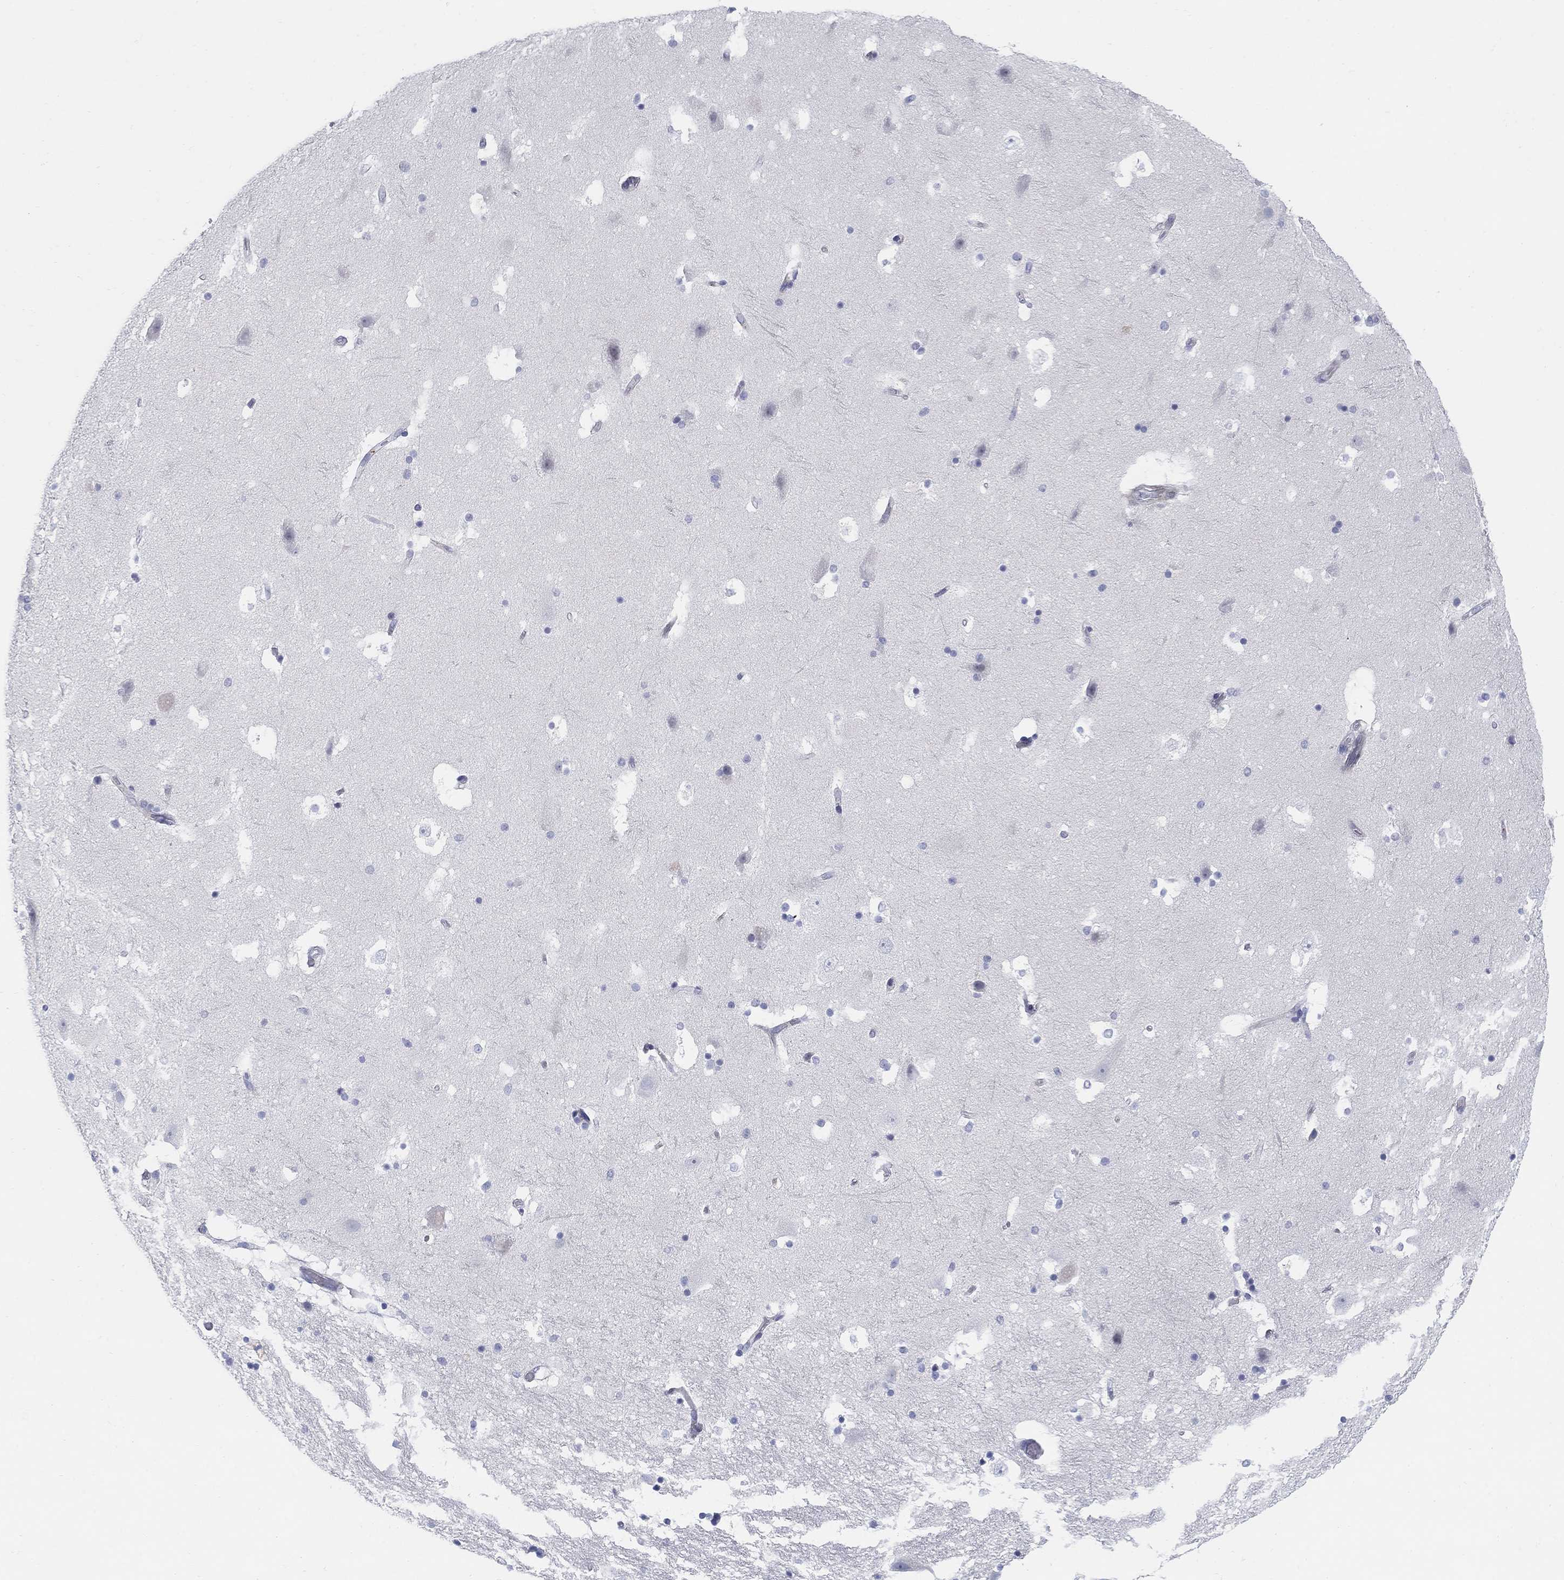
{"staining": {"intensity": "negative", "quantity": "none", "location": "none"}, "tissue": "hippocampus", "cell_type": "Glial cells", "image_type": "normal", "snomed": [{"axis": "morphology", "description": "Normal tissue, NOS"}, {"axis": "topography", "description": "Hippocampus"}], "caption": "There is no significant staining in glial cells of hippocampus. (DAB (3,3'-diaminobenzidine) immunohistochemistry visualized using brightfield microscopy, high magnification).", "gene": "HEATR4", "patient": {"sex": "male", "age": 51}}